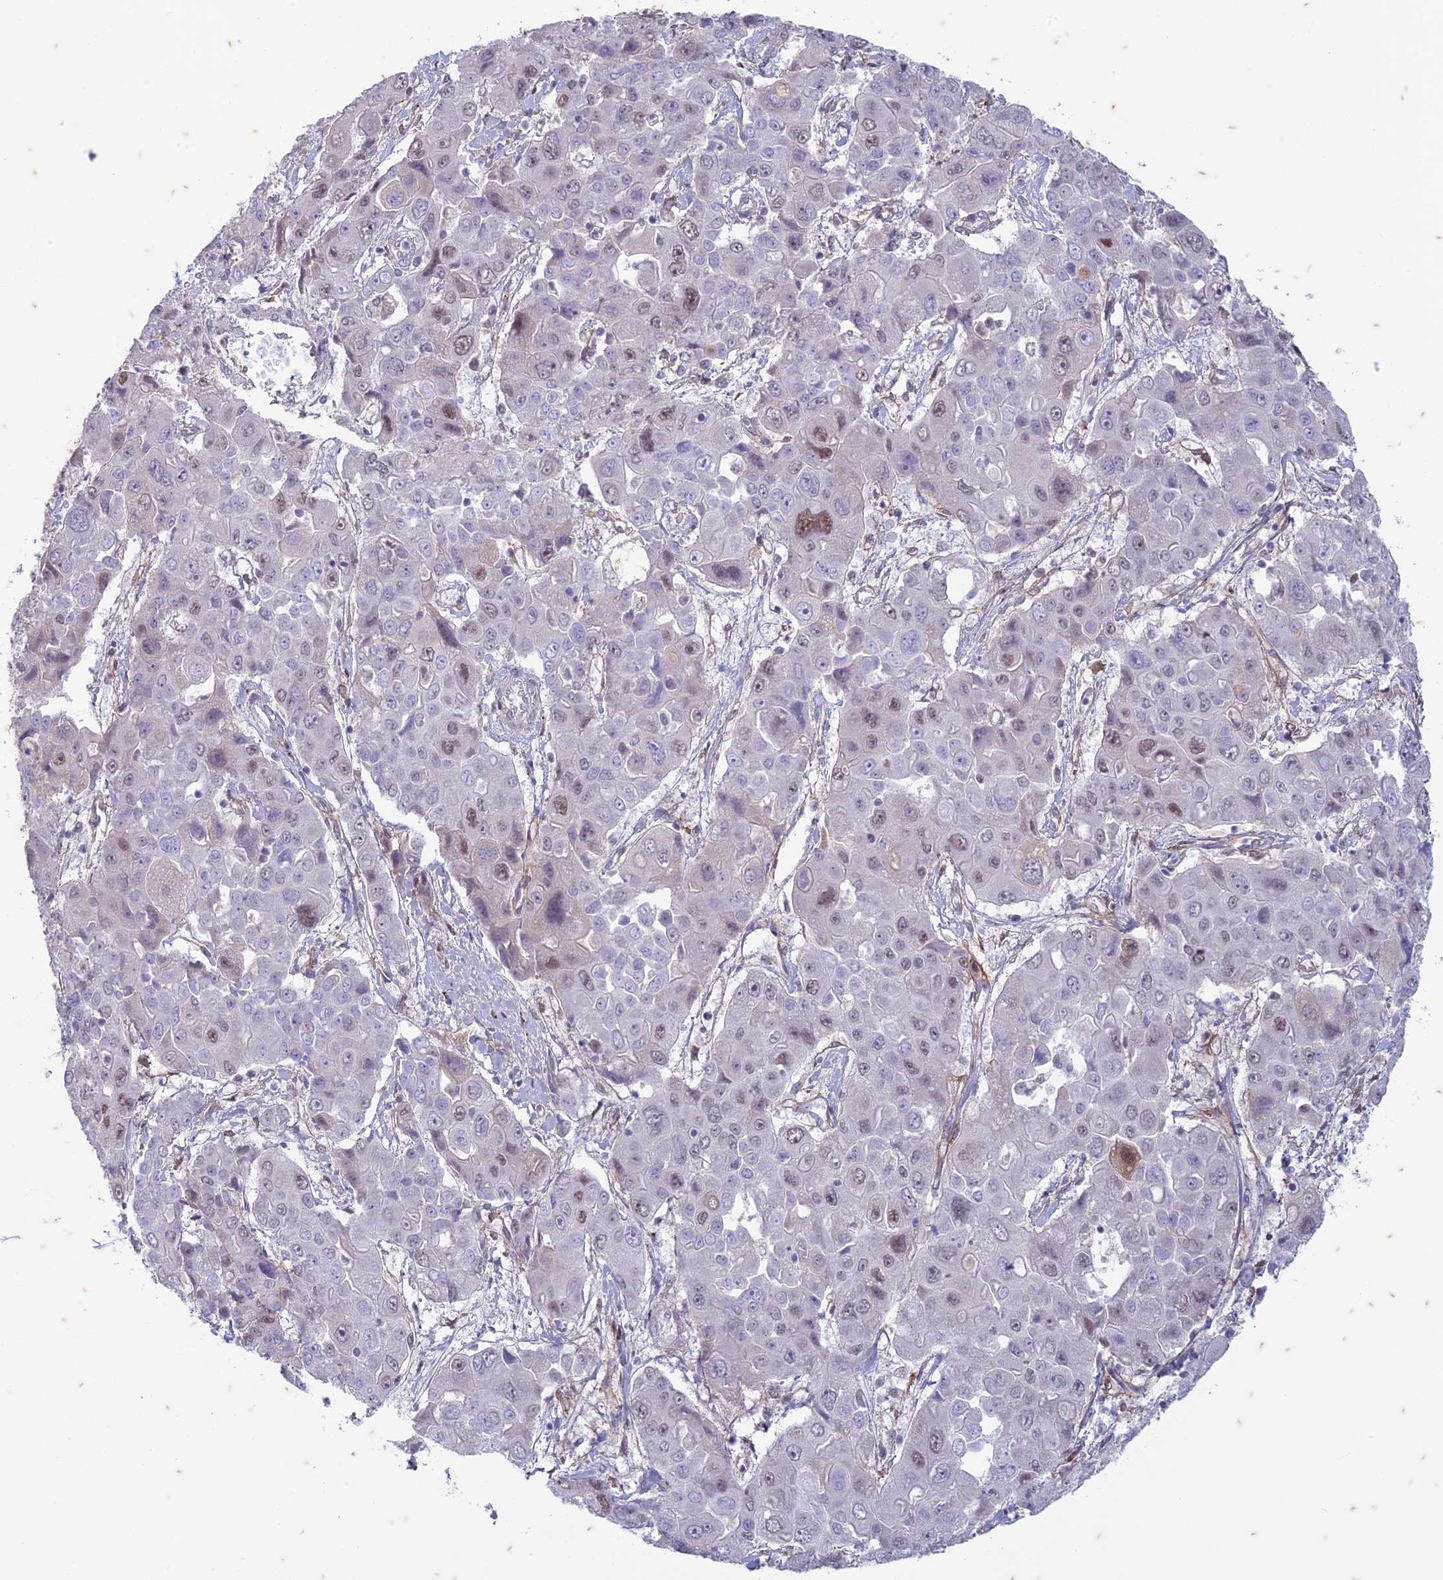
{"staining": {"intensity": "weak", "quantity": "<25%", "location": "nuclear"}, "tissue": "liver cancer", "cell_type": "Tumor cells", "image_type": "cancer", "snomed": [{"axis": "morphology", "description": "Cholangiocarcinoma"}, {"axis": "topography", "description": "Liver"}], "caption": "High magnification brightfield microscopy of cholangiocarcinoma (liver) stained with DAB (brown) and counterstained with hematoxylin (blue): tumor cells show no significant positivity.", "gene": "PABPN1L", "patient": {"sex": "male", "age": 67}}